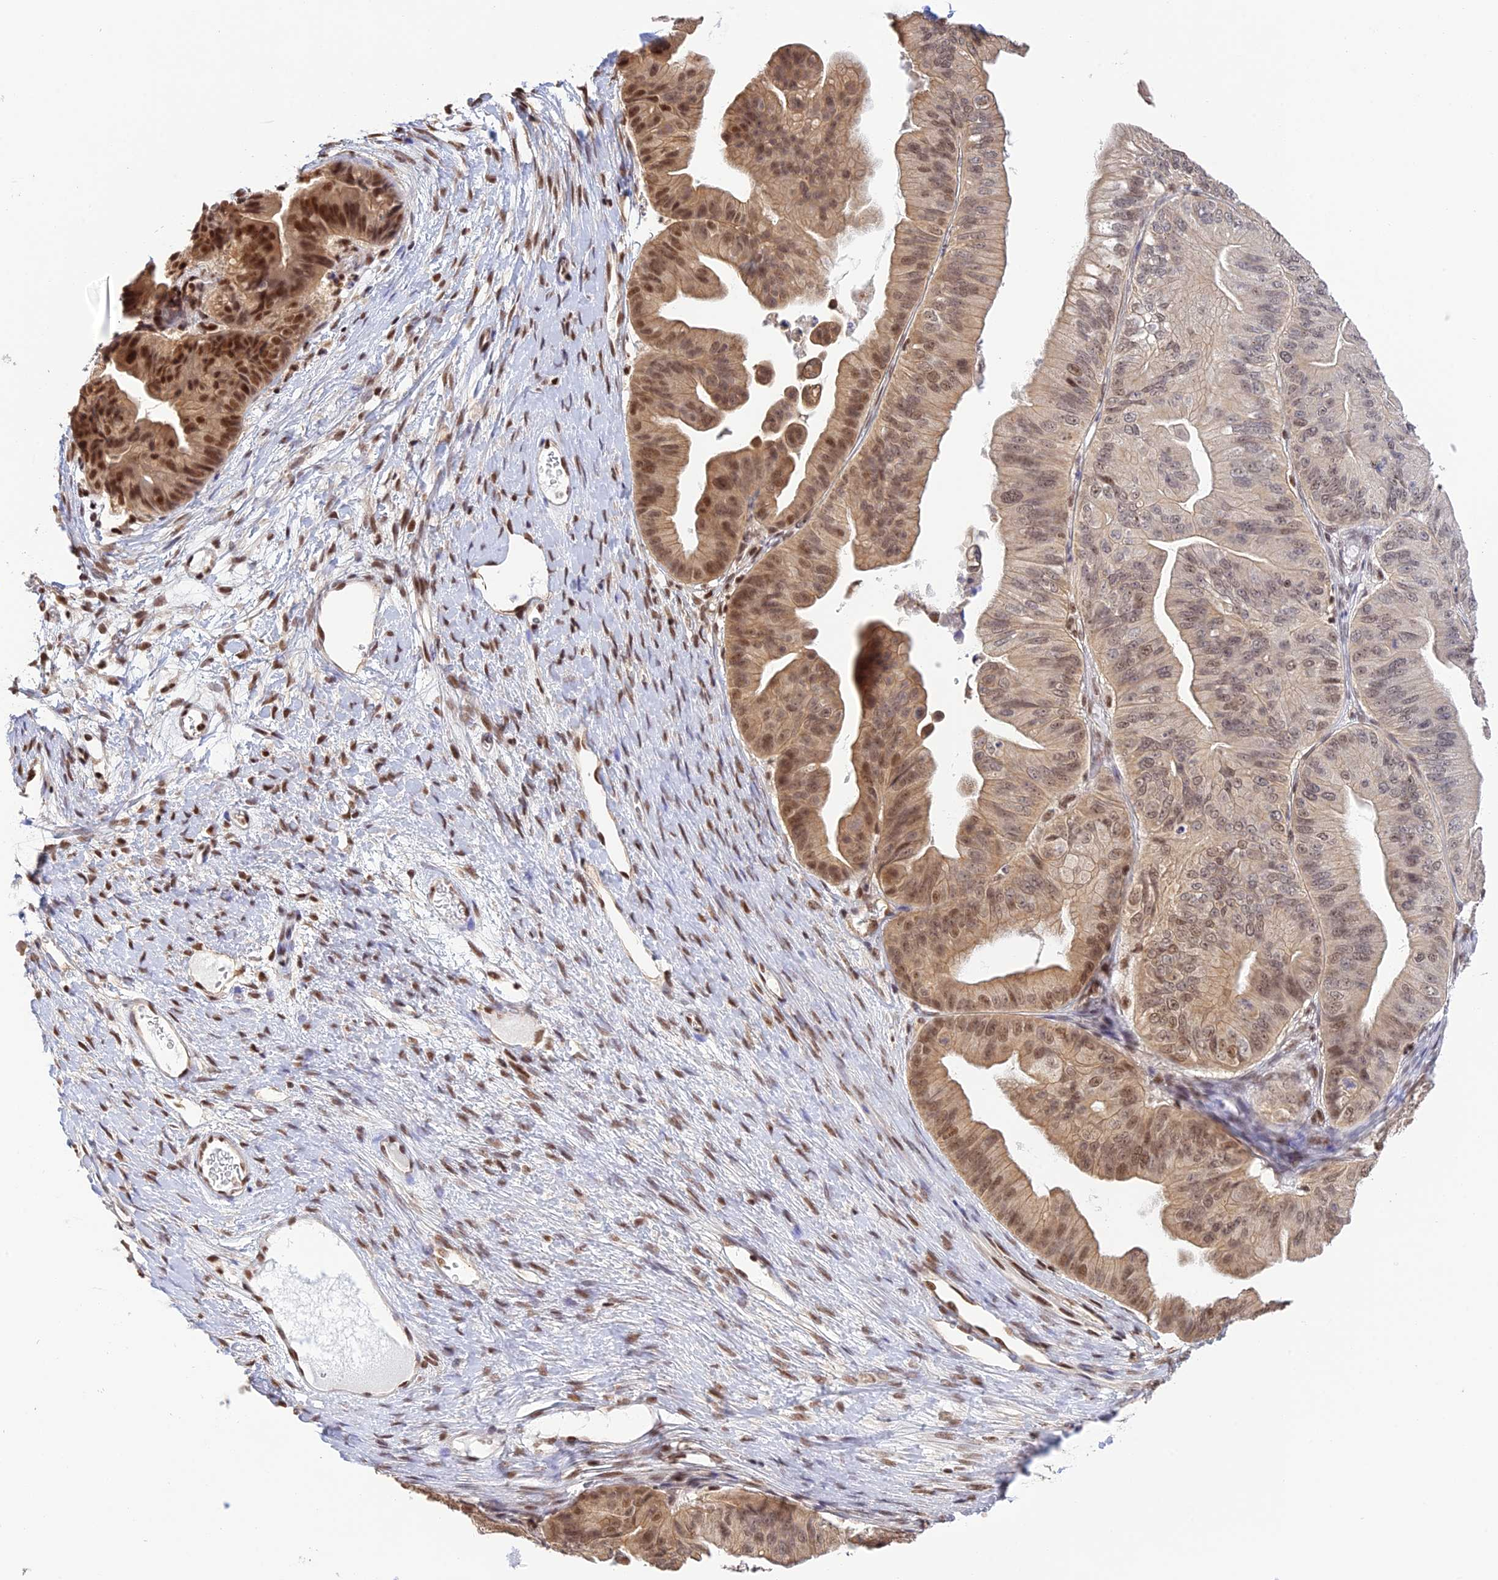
{"staining": {"intensity": "moderate", "quantity": "25%-75%", "location": "cytoplasmic/membranous,nuclear"}, "tissue": "ovarian cancer", "cell_type": "Tumor cells", "image_type": "cancer", "snomed": [{"axis": "morphology", "description": "Cystadenocarcinoma, mucinous, NOS"}, {"axis": "topography", "description": "Ovary"}], "caption": "IHC (DAB) staining of ovarian cancer (mucinous cystadenocarcinoma) displays moderate cytoplasmic/membranous and nuclear protein positivity in about 25%-75% of tumor cells.", "gene": "THAP11", "patient": {"sex": "female", "age": 61}}